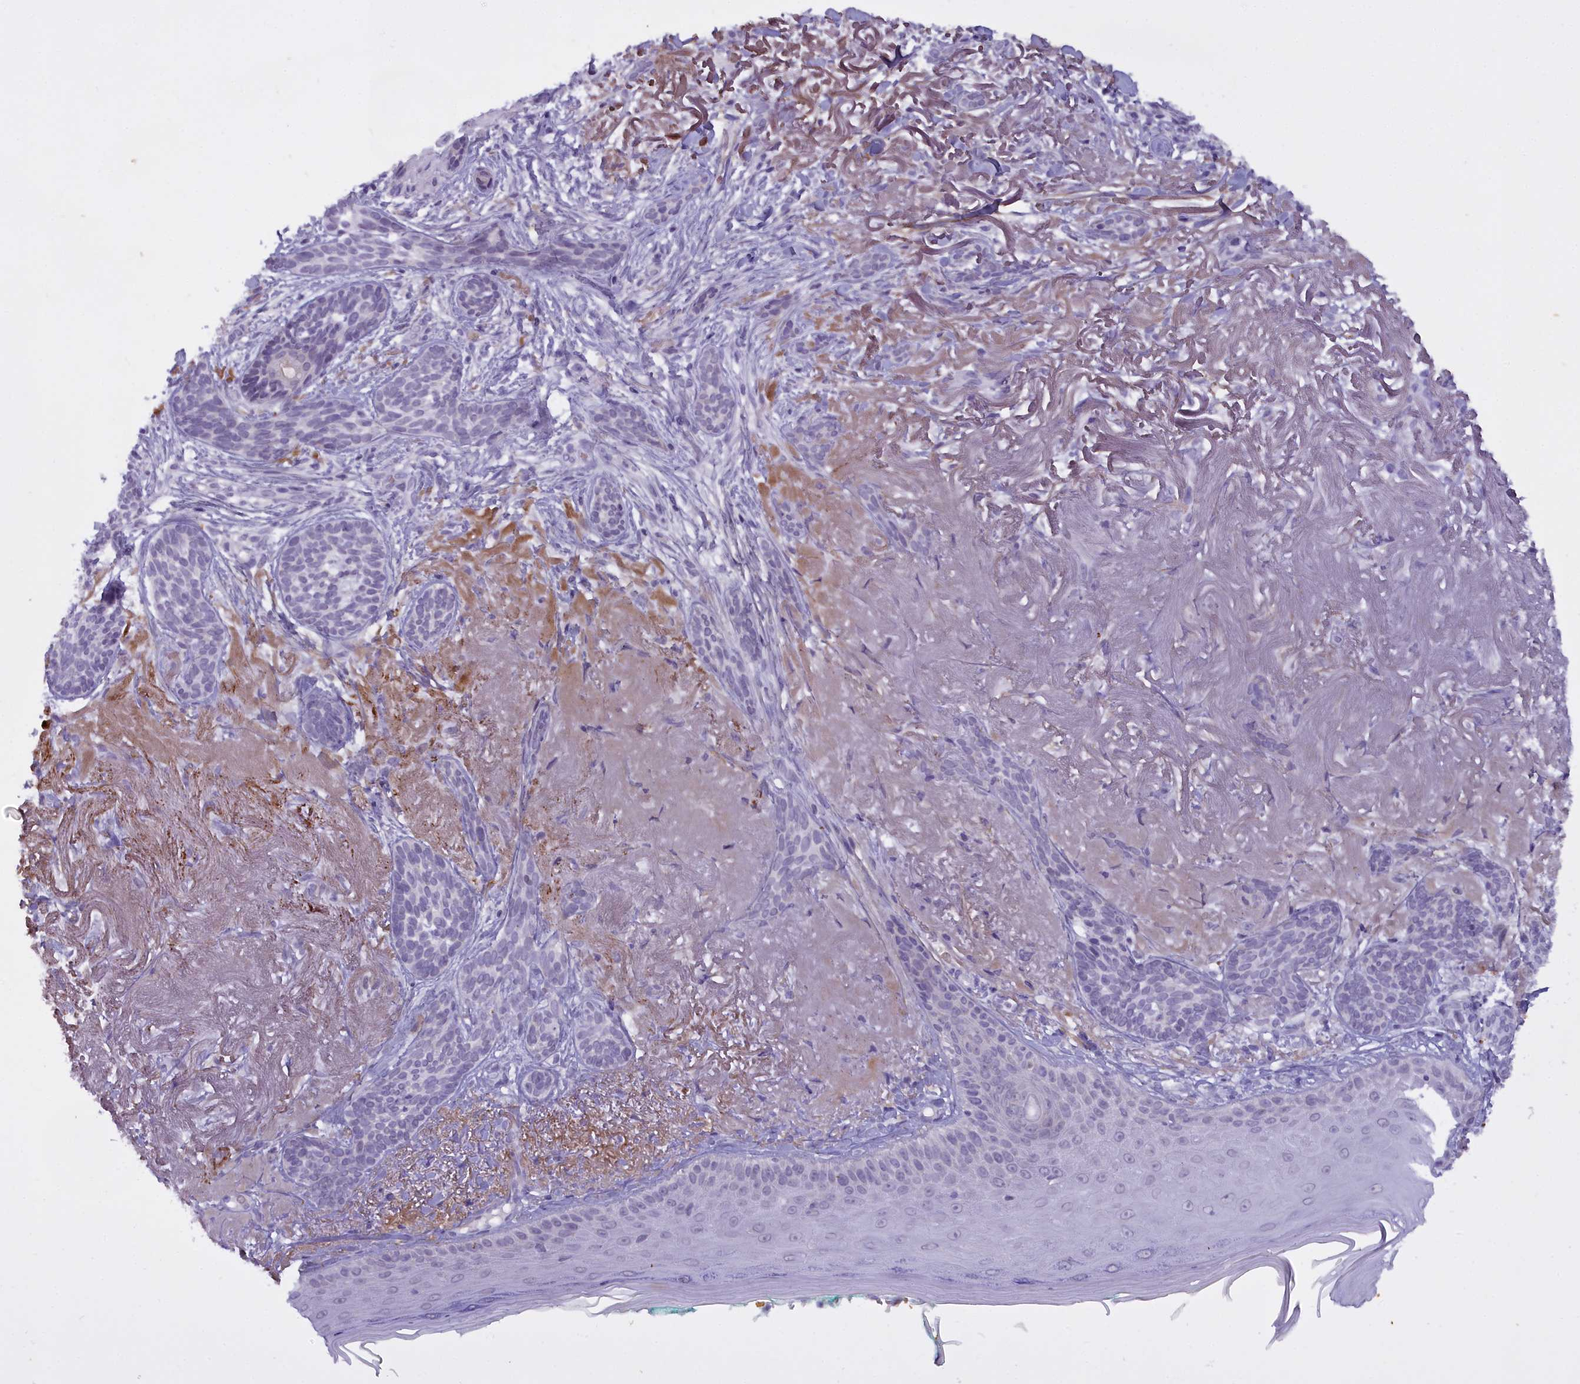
{"staining": {"intensity": "negative", "quantity": "none", "location": "none"}, "tissue": "skin cancer", "cell_type": "Tumor cells", "image_type": "cancer", "snomed": [{"axis": "morphology", "description": "Basal cell carcinoma"}, {"axis": "topography", "description": "Skin"}], "caption": "This is an IHC histopathology image of skin basal cell carcinoma. There is no expression in tumor cells.", "gene": "OSTN", "patient": {"sex": "male", "age": 71}}